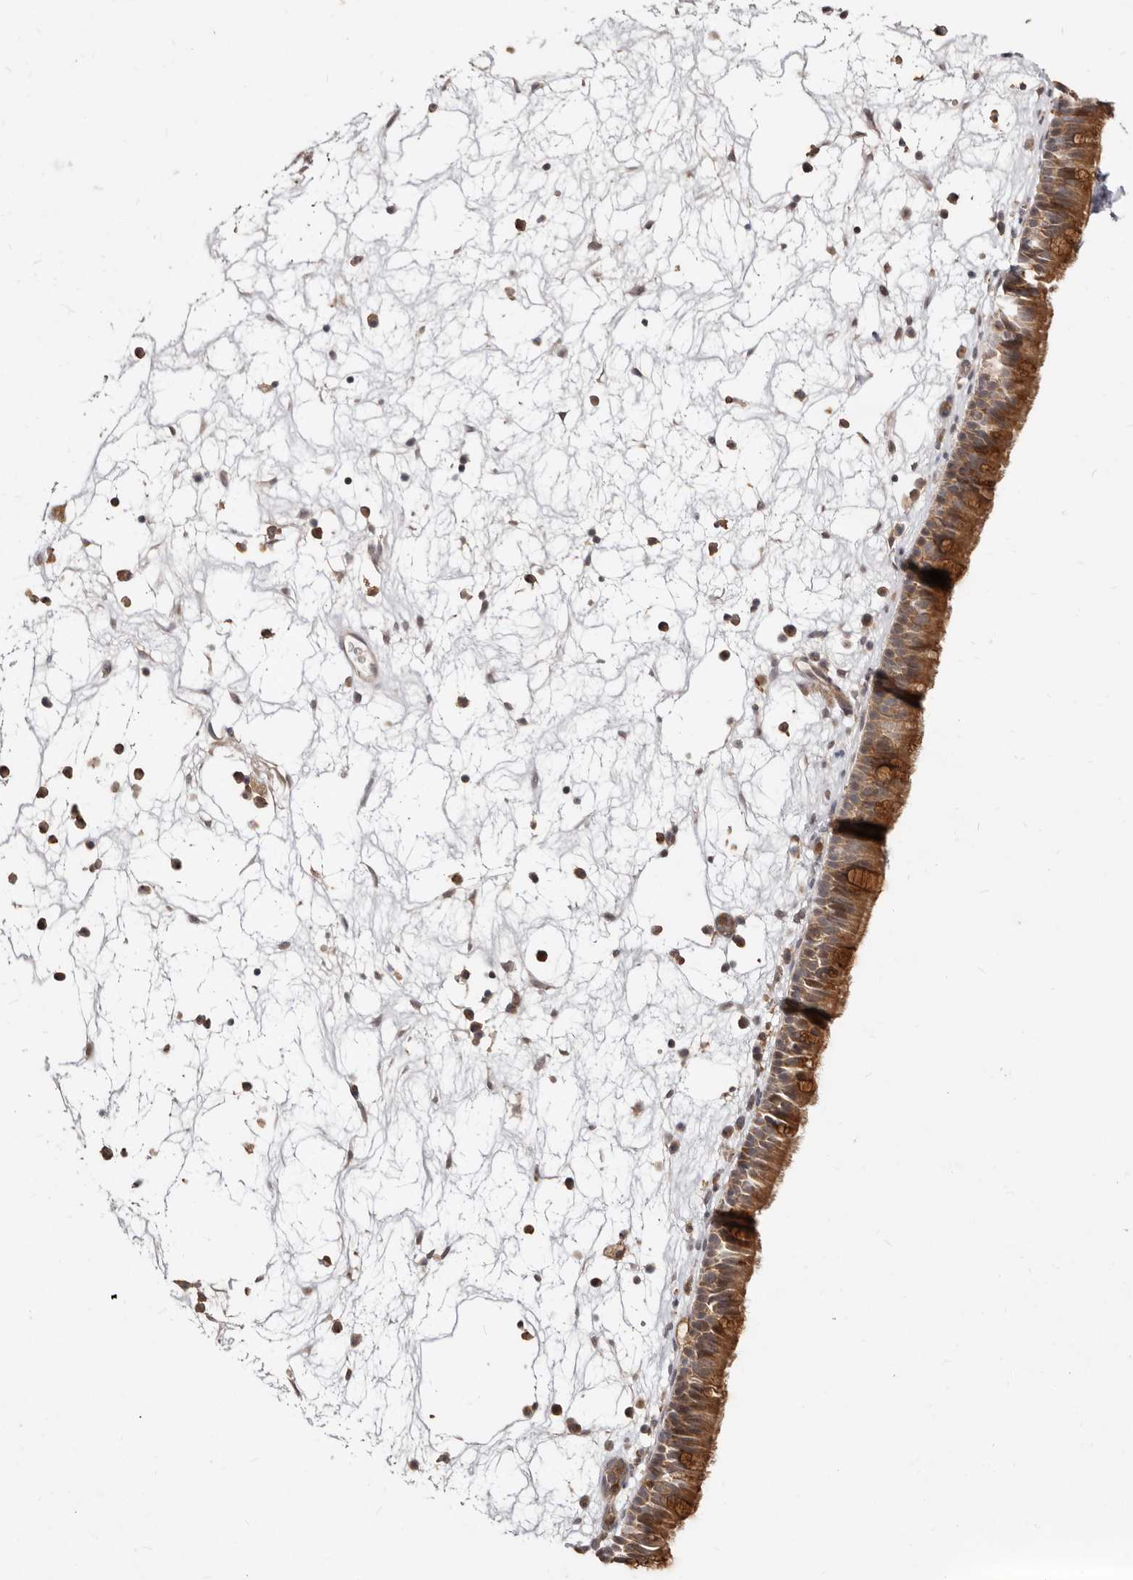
{"staining": {"intensity": "strong", "quantity": ">75%", "location": "cytoplasmic/membranous"}, "tissue": "nasopharynx", "cell_type": "Respiratory epithelial cells", "image_type": "normal", "snomed": [{"axis": "morphology", "description": "Normal tissue, NOS"}, {"axis": "morphology", "description": "Inflammation, NOS"}, {"axis": "morphology", "description": "Malignant melanoma, Metastatic site"}, {"axis": "topography", "description": "Nasopharynx"}], "caption": "Immunohistochemistry (IHC) (DAB (3,3'-diaminobenzidine)) staining of unremarkable nasopharynx exhibits strong cytoplasmic/membranous protein staining in approximately >75% of respiratory epithelial cells. The protein is stained brown, and the nuclei are stained in blue (DAB IHC with brightfield microscopy, high magnification).", "gene": "TC2N", "patient": {"sex": "male", "age": 70}}